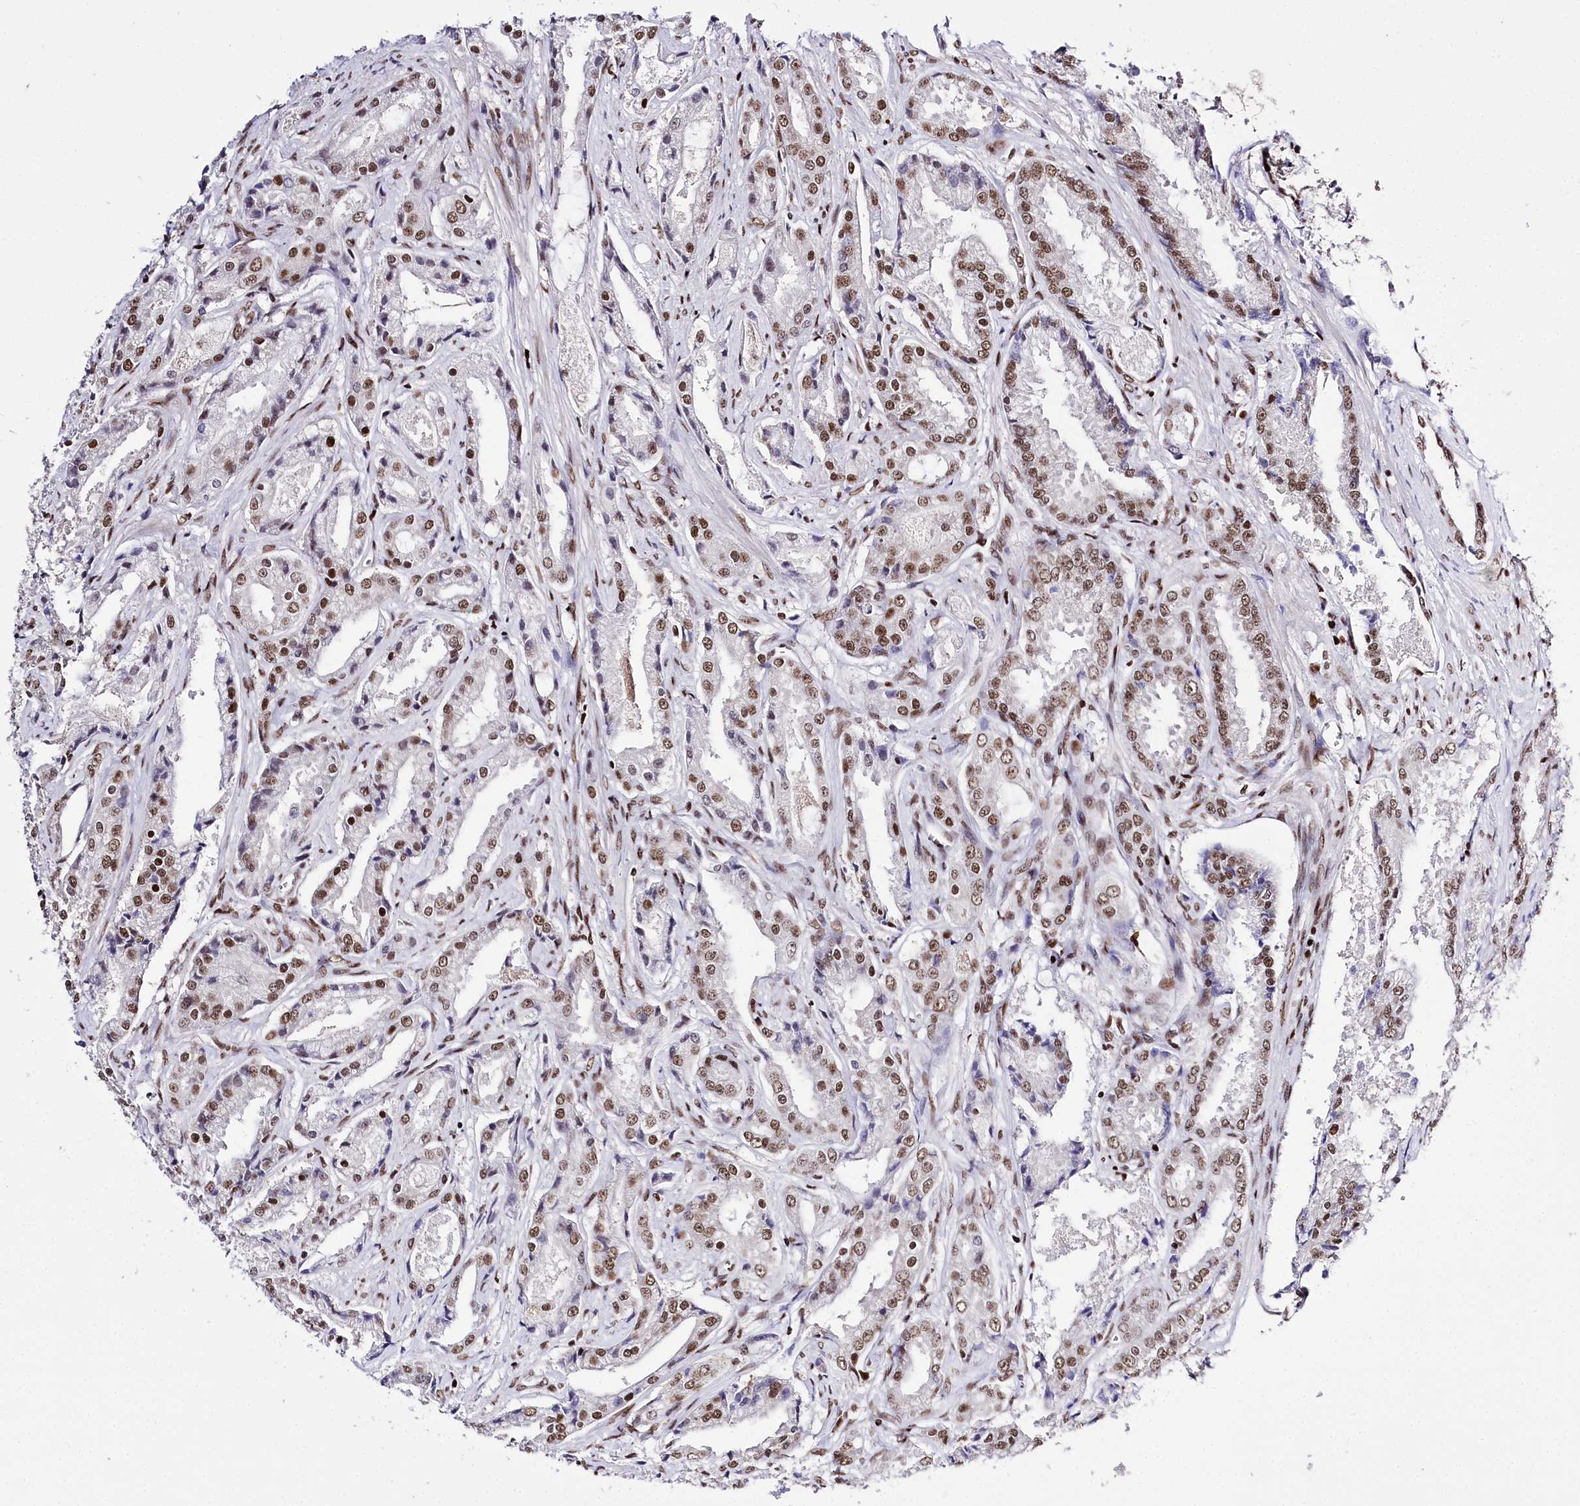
{"staining": {"intensity": "moderate", "quantity": ">75%", "location": "nuclear"}, "tissue": "prostate cancer", "cell_type": "Tumor cells", "image_type": "cancer", "snomed": [{"axis": "morphology", "description": "Adenocarcinoma, High grade"}, {"axis": "topography", "description": "Prostate"}], "caption": "DAB (3,3'-diaminobenzidine) immunohistochemical staining of human prostate cancer (high-grade adenocarcinoma) reveals moderate nuclear protein positivity in about >75% of tumor cells.", "gene": "POU4F3", "patient": {"sex": "male", "age": 72}}